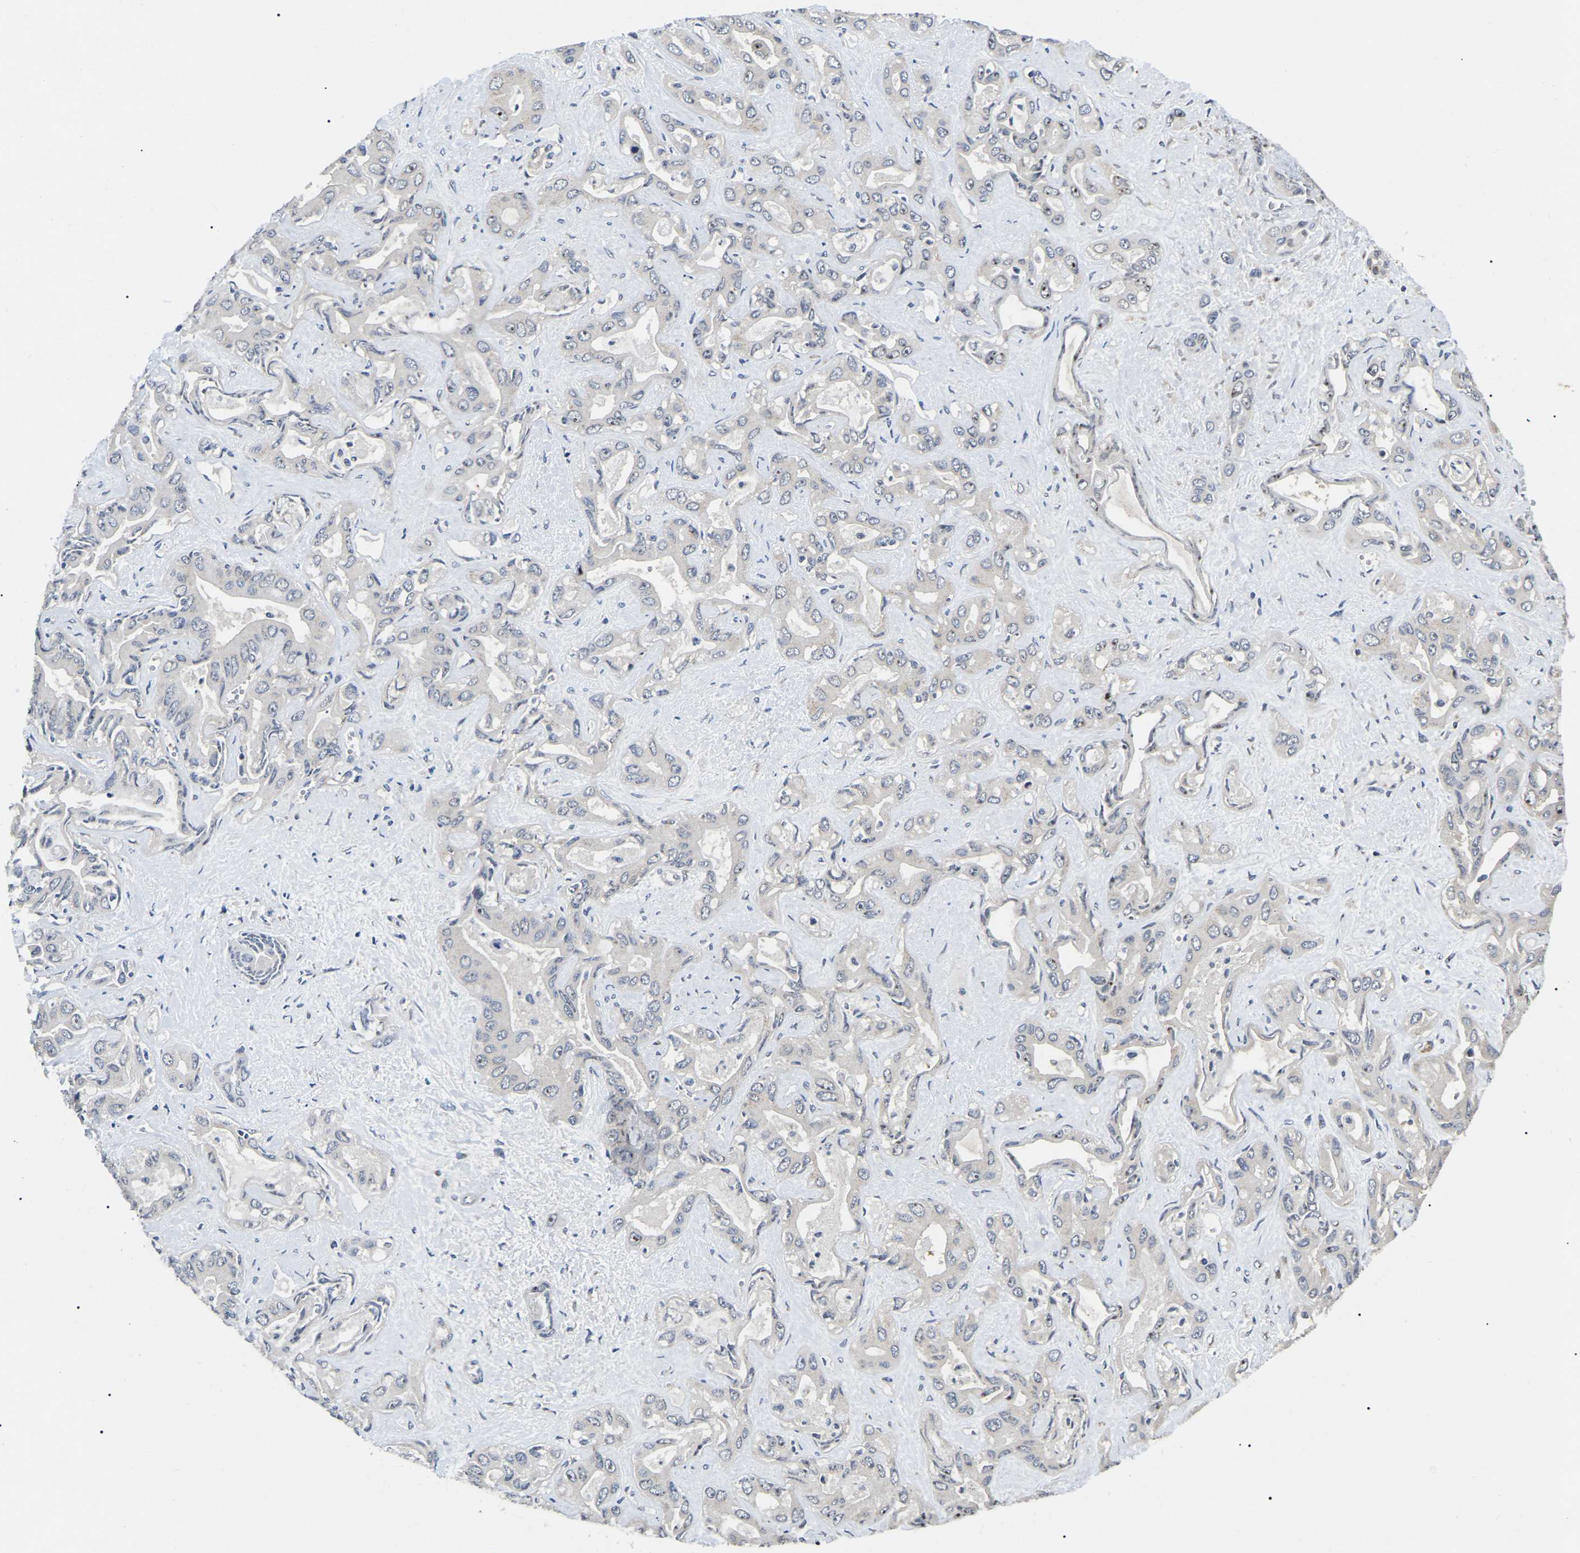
{"staining": {"intensity": "negative", "quantity": "none", "location": "none"}, "tissue": "liver cancer", "cell_type": "Tumor cells", "image_type": "cancer", "snomed": [{"axis": "morphology", "description": "Cholangiocarcinoma"}, {"axis": "topography", "description": "Liver"}], "caption": "Photomicrograph shows no protein expression in tumor cells of liver cancer (cholangiocarcinoma) tissue. Brightfield microscopy of immunohistochemistry stained with DAB (brown) and hematoxylin (blue), captured at high magnification.", "gene": "RBM28", "patient": {"sex": "female", "age": 52}}